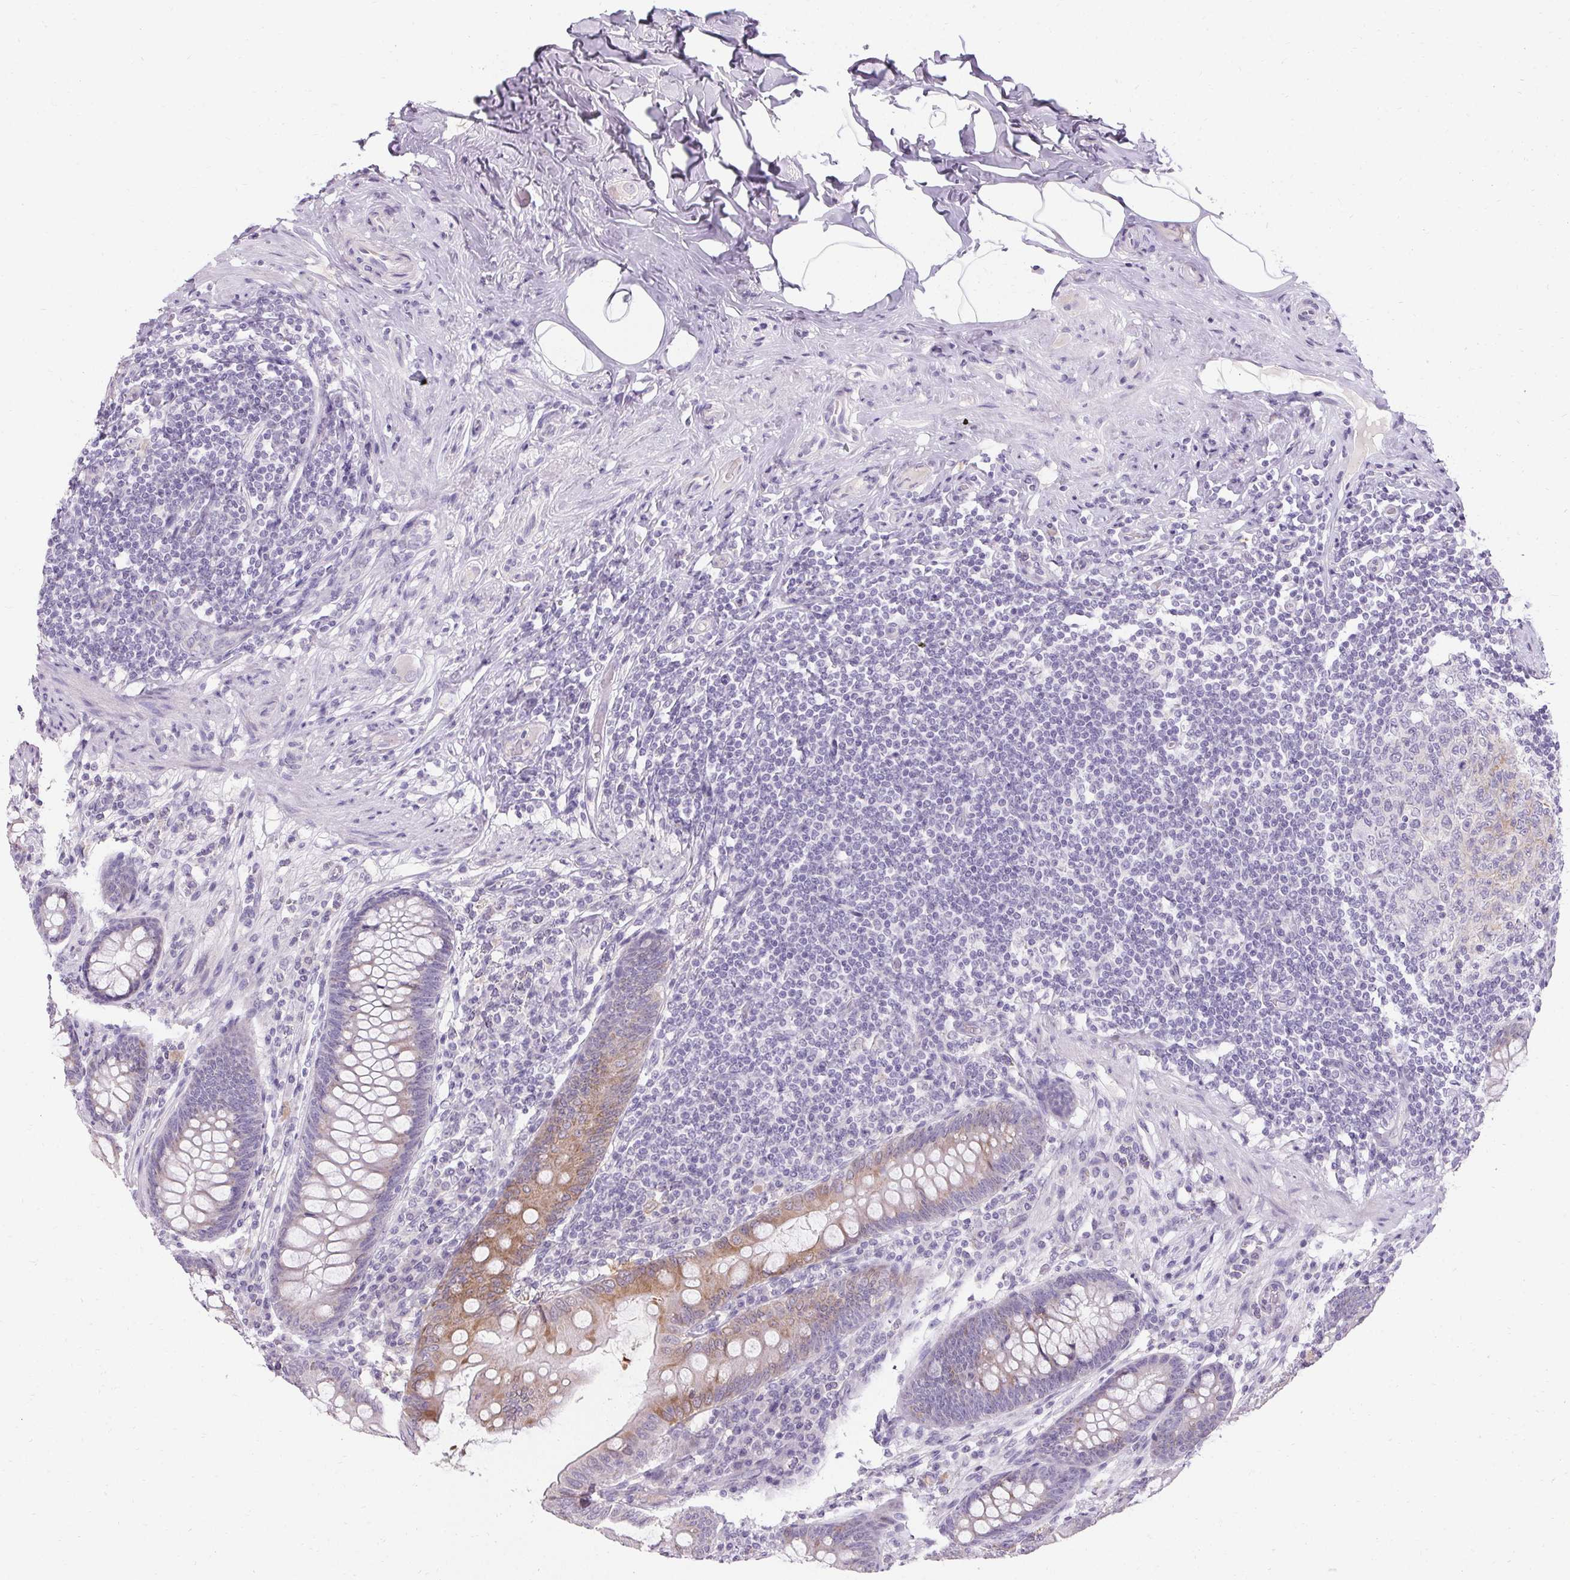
{"staining": {"intensity": "weak", "quantity": "25%-75%", "location": "cytoplasmic/membranous"}, "tissue": "appendix", "cell_type": "Glandular cells", "image_type": "normal", "snomed": [{"axis": "morphology", "description": "Normal tissue, NOS"}, {"axis": "topography", "description": "Appendix"}], "caption": "Appendix stained with a brown dye displays weak cytoplasmic/membranous positive positivity in approximately 25%-75% of glandular cells.", "gene": "HSD17B3", "patient": {"sex": "male", "age": 71}}